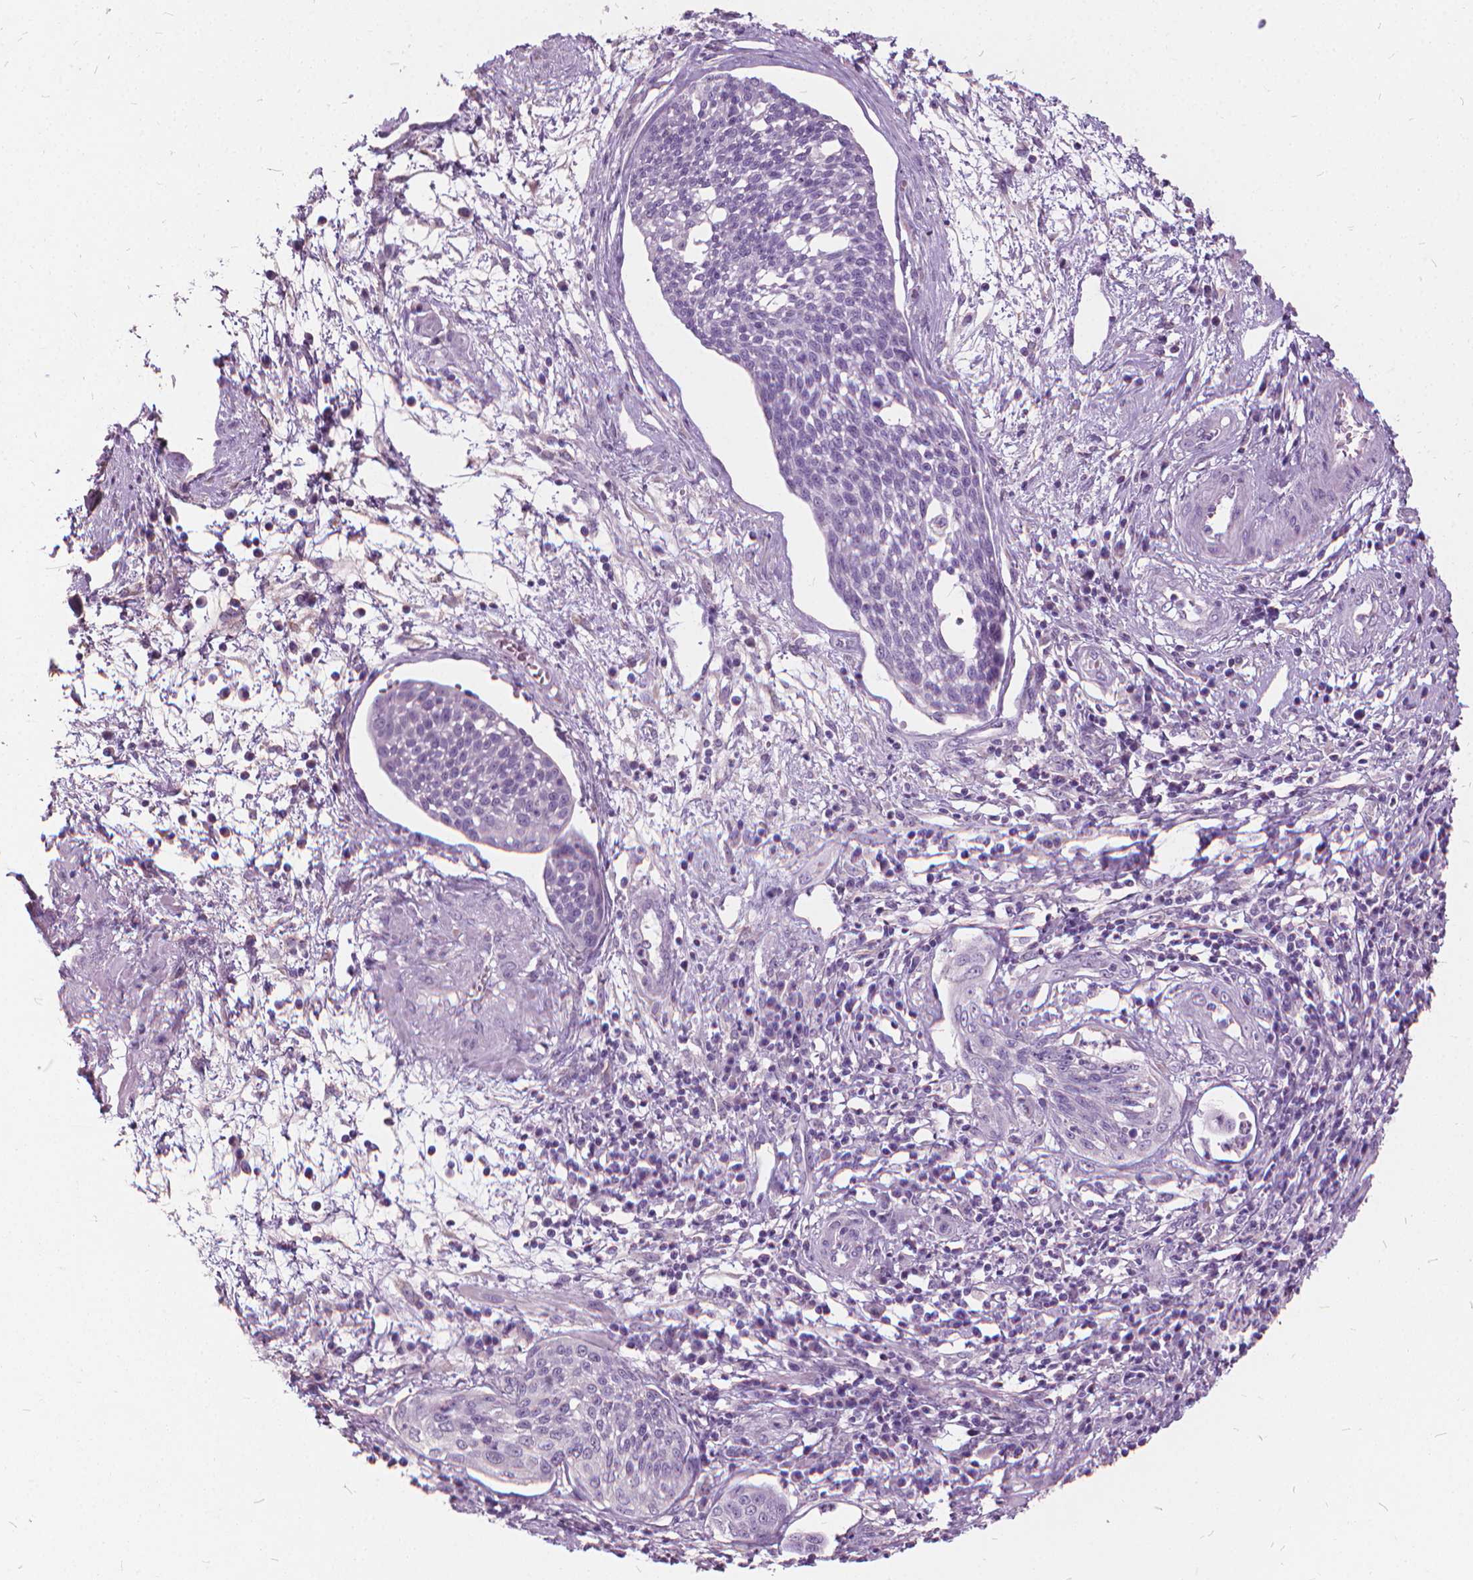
{"staining": {"intensity": "negative", "quantity": "none", "location": "none"}, "tissue": "cervical cancer", "cell_type": "Tumor cells", "image_type": "cancer", "snomed": [{"axis": "morphology", "description": "Squamous cell carcinoma, NOS"}, {"axis": "topography", "description": "Cervix"}], "caption": "Tumor cells show no significant positivity in cervical cancer.", "gene": "DNM1", "patient": {"sex": "female", "age": 34}}